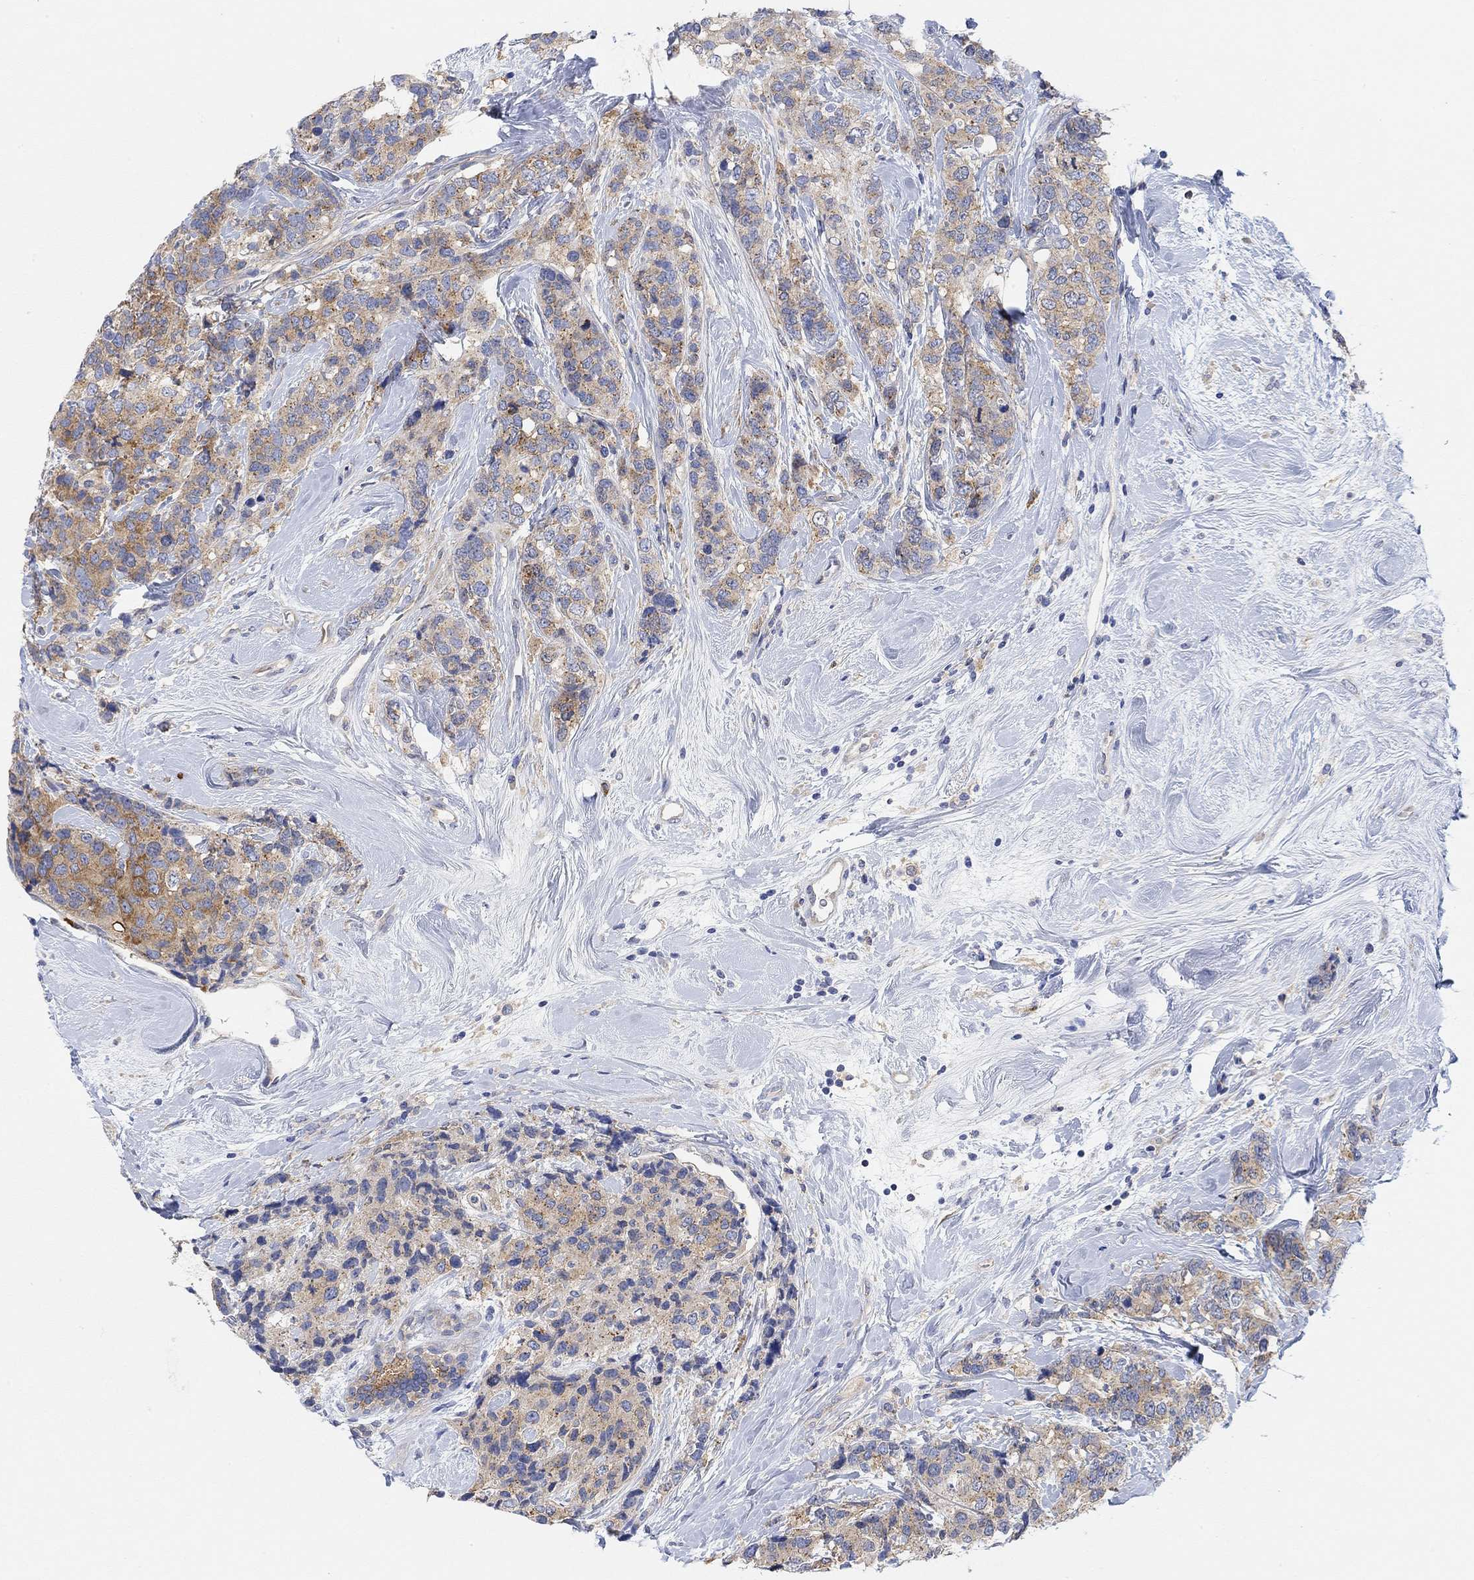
{"staining": {"intensity": "moderate", "quantity": "<25%", "location": "cytoplasmic/membranous"}, "tissue": "breast cancer", "cell_type": "Tumor cells", "image_type": "cancer", "snomed": [{"axis": "morphology", "description": "Lobular carcinoma"}, {"axis": "topography", "description": "Breast"}], "caption": "Human lobular carcinoma (breast) stained with a protein marker exhibits moderate staining in tumor cells.", "gene": "RGS1", "patient": {"sex": "female", "age": 59}}